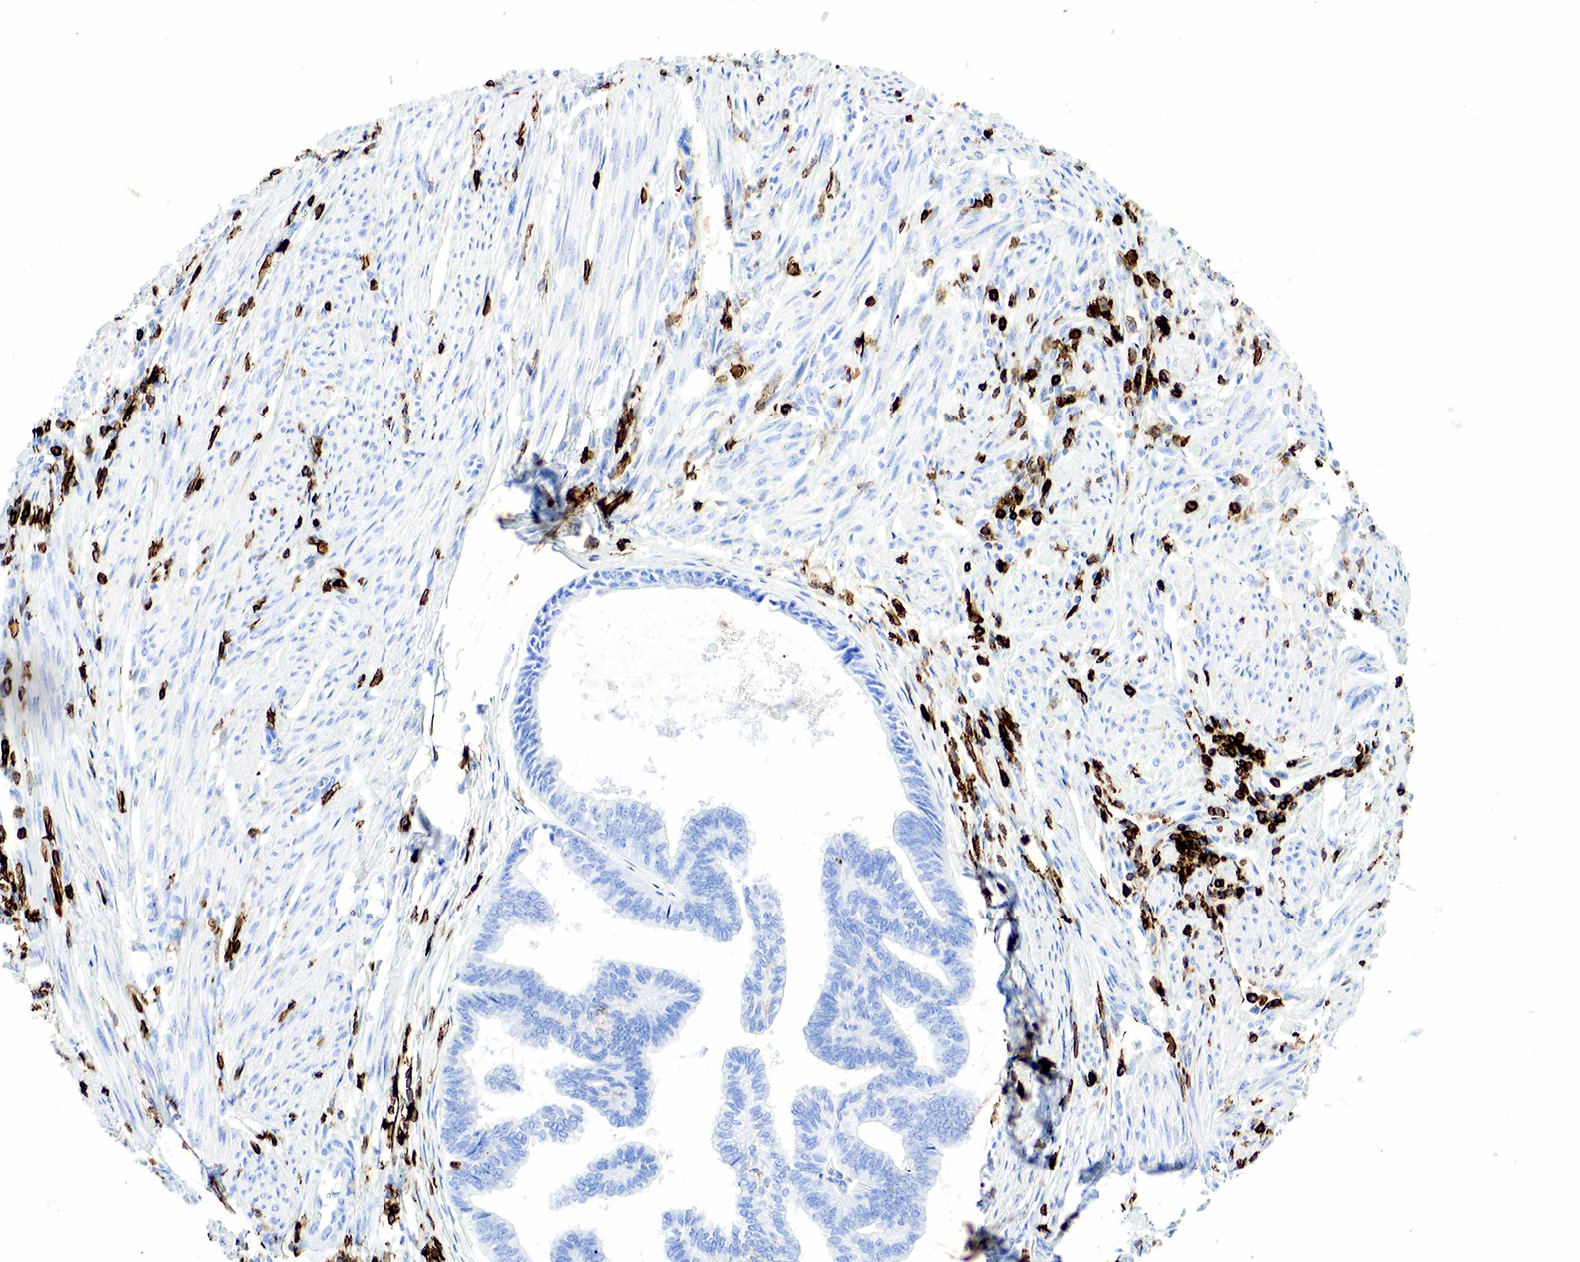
{"staining": {"intensity": "negative", "quantity": "none", "location": "none"}, "tissue": "endometrial cancer", "cell_type": "Tumor cells", "image_type": "cancer", "snomed": [{"axis": "morphology", "description": "Adenocarcinoma, NOS"}, {"axis": "topography", "description": "Endometrium"}], "caption": "Tumor cells show no significant protein staining in endometrial cancer (adenocarcinoma). (DAB (3,3'-diaminobenzidine) immunohistochemistry, high magnification).", "gene": "PTPRC", "patient": {"sex": "female", "age": 75}}